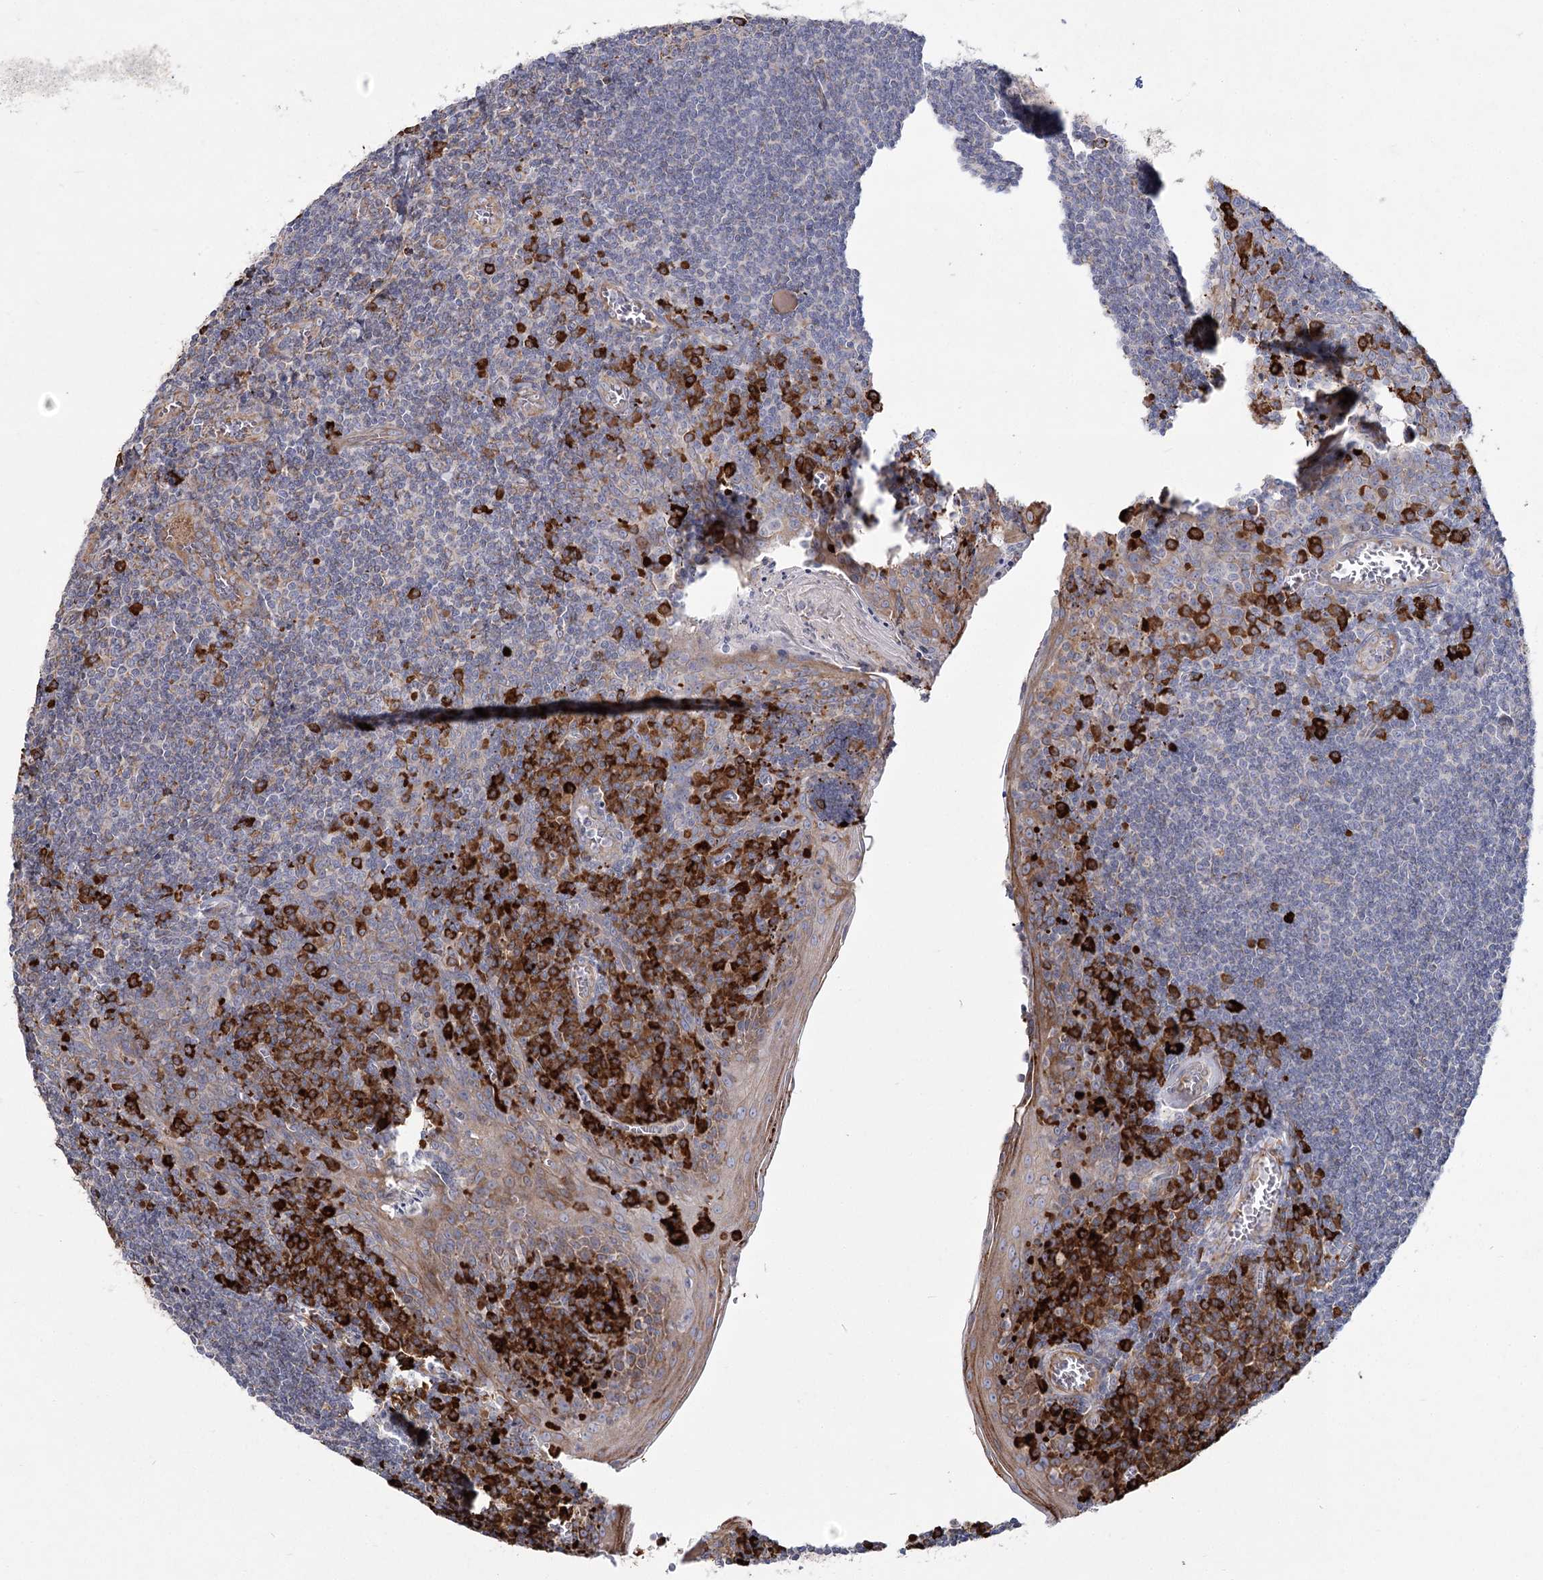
{"staining": {"intensity": "strong", "quantity": "<25%", "location": "cytoplasmic/membranous"}, "tissue": "tonsil", "cell_type": "Germinal center cells", "image_type": "normal", "snomed": [{"axis": "morphology", "description": "Normal tissue, NOS"}, {"axis": "topography", "description": "Tonsil"}], "caption": "This image exhibits IHC staining of unremarkable tonsil, with medium strong cytoplasmic/membranous expression in about <25% of germinal center cells.", "gene": "NHLRC2", "patient": {"sex": "male", "age": 27}}